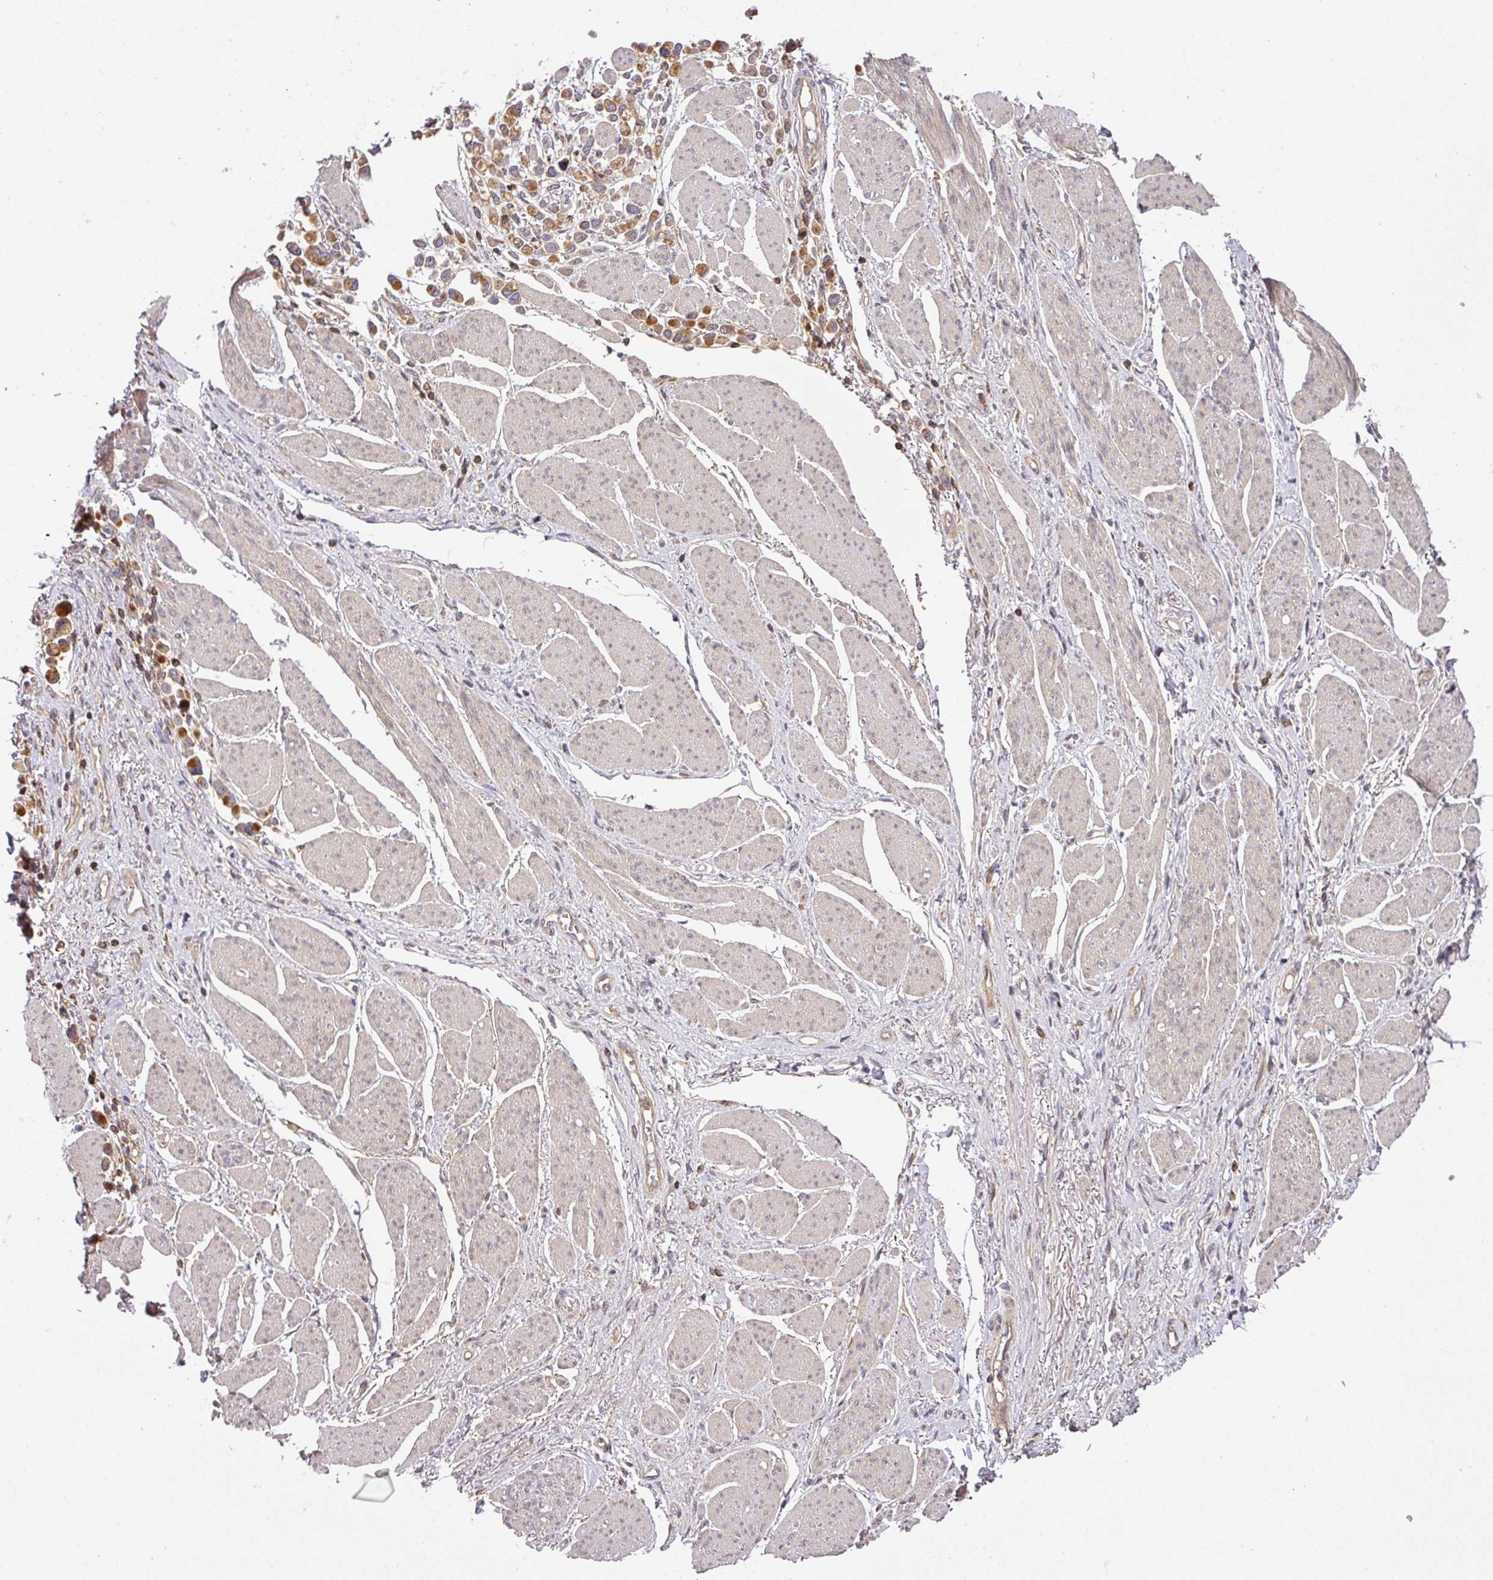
{"staining": {"intensity": "moderate", "quantity": ">75%", "location": "cytoplasmic/membranous"}, "tissue": "stomach cancer", "cell_type": "Tumor cells", "image_type": "cancer", "snomed": [{"axis": "morphology", "description": "Adenocarcinoma, NOS"}, {"axis": "topography", "description": "Stomach"}], "caption": "Stomach cancer stained with a protein marker reveals moderate staining in tumor cells.", "gene": "TCL1B", "patient": {"sex": "female", "age": 81}}